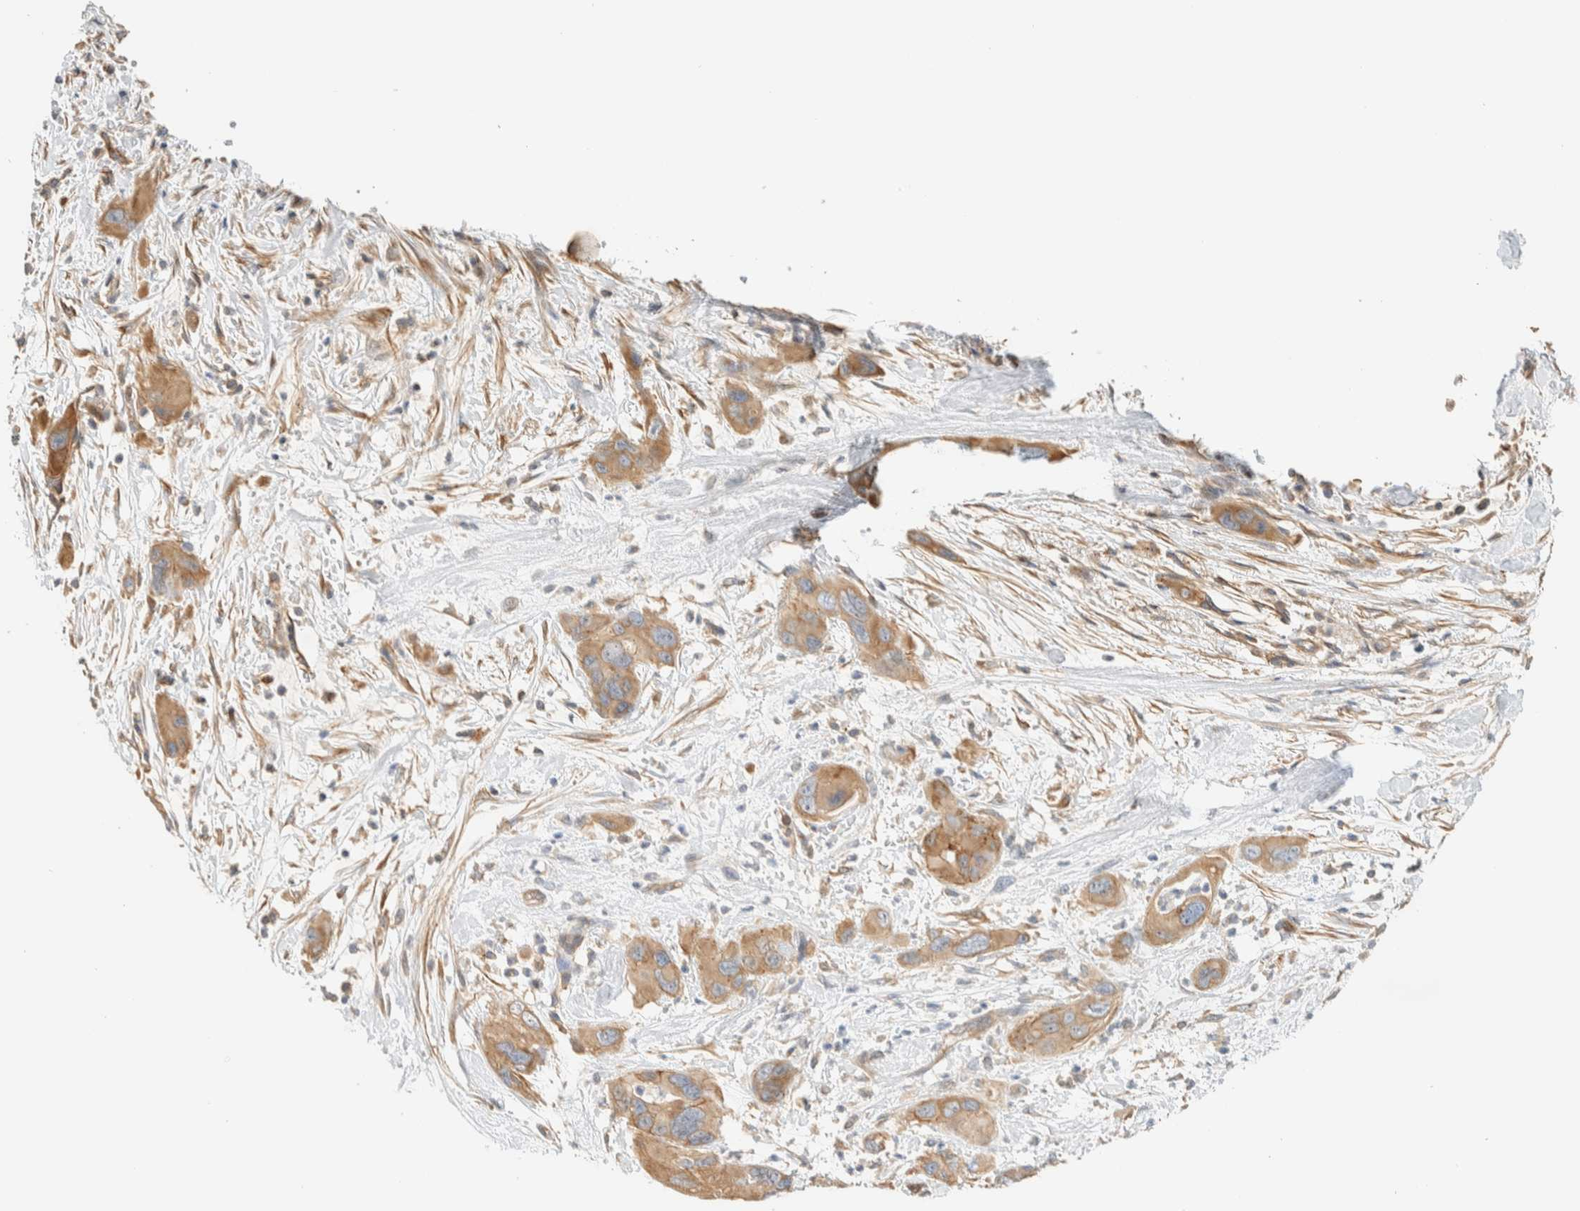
{"staining": {"intensity": "moderate", "quantity": ">75%", "location": "cytoplasmic/membranous"}, "tissue": "pancreatic cancer", "cell_type": "Tumor cells", "image_type": "cancer", "snomed": [{"axis": "morphology", "description": "Adenocarcinoma, NOS"}, {"axis": "topography", "description": "Pancreas"}], "caption": "Moderate cytoplasmic/membranous expression is appreciated in approximately >75% of tumor cells in pancreatic adenocarcinoma. The staining is performed using DAB (3,3'-diaminobenzidine) brown chromogen to label protein expression. The nuclei are counter-stained blue using hematoxylin.", "gene": "LIMA1", "patient": {"sex": "female", "age": 71}}